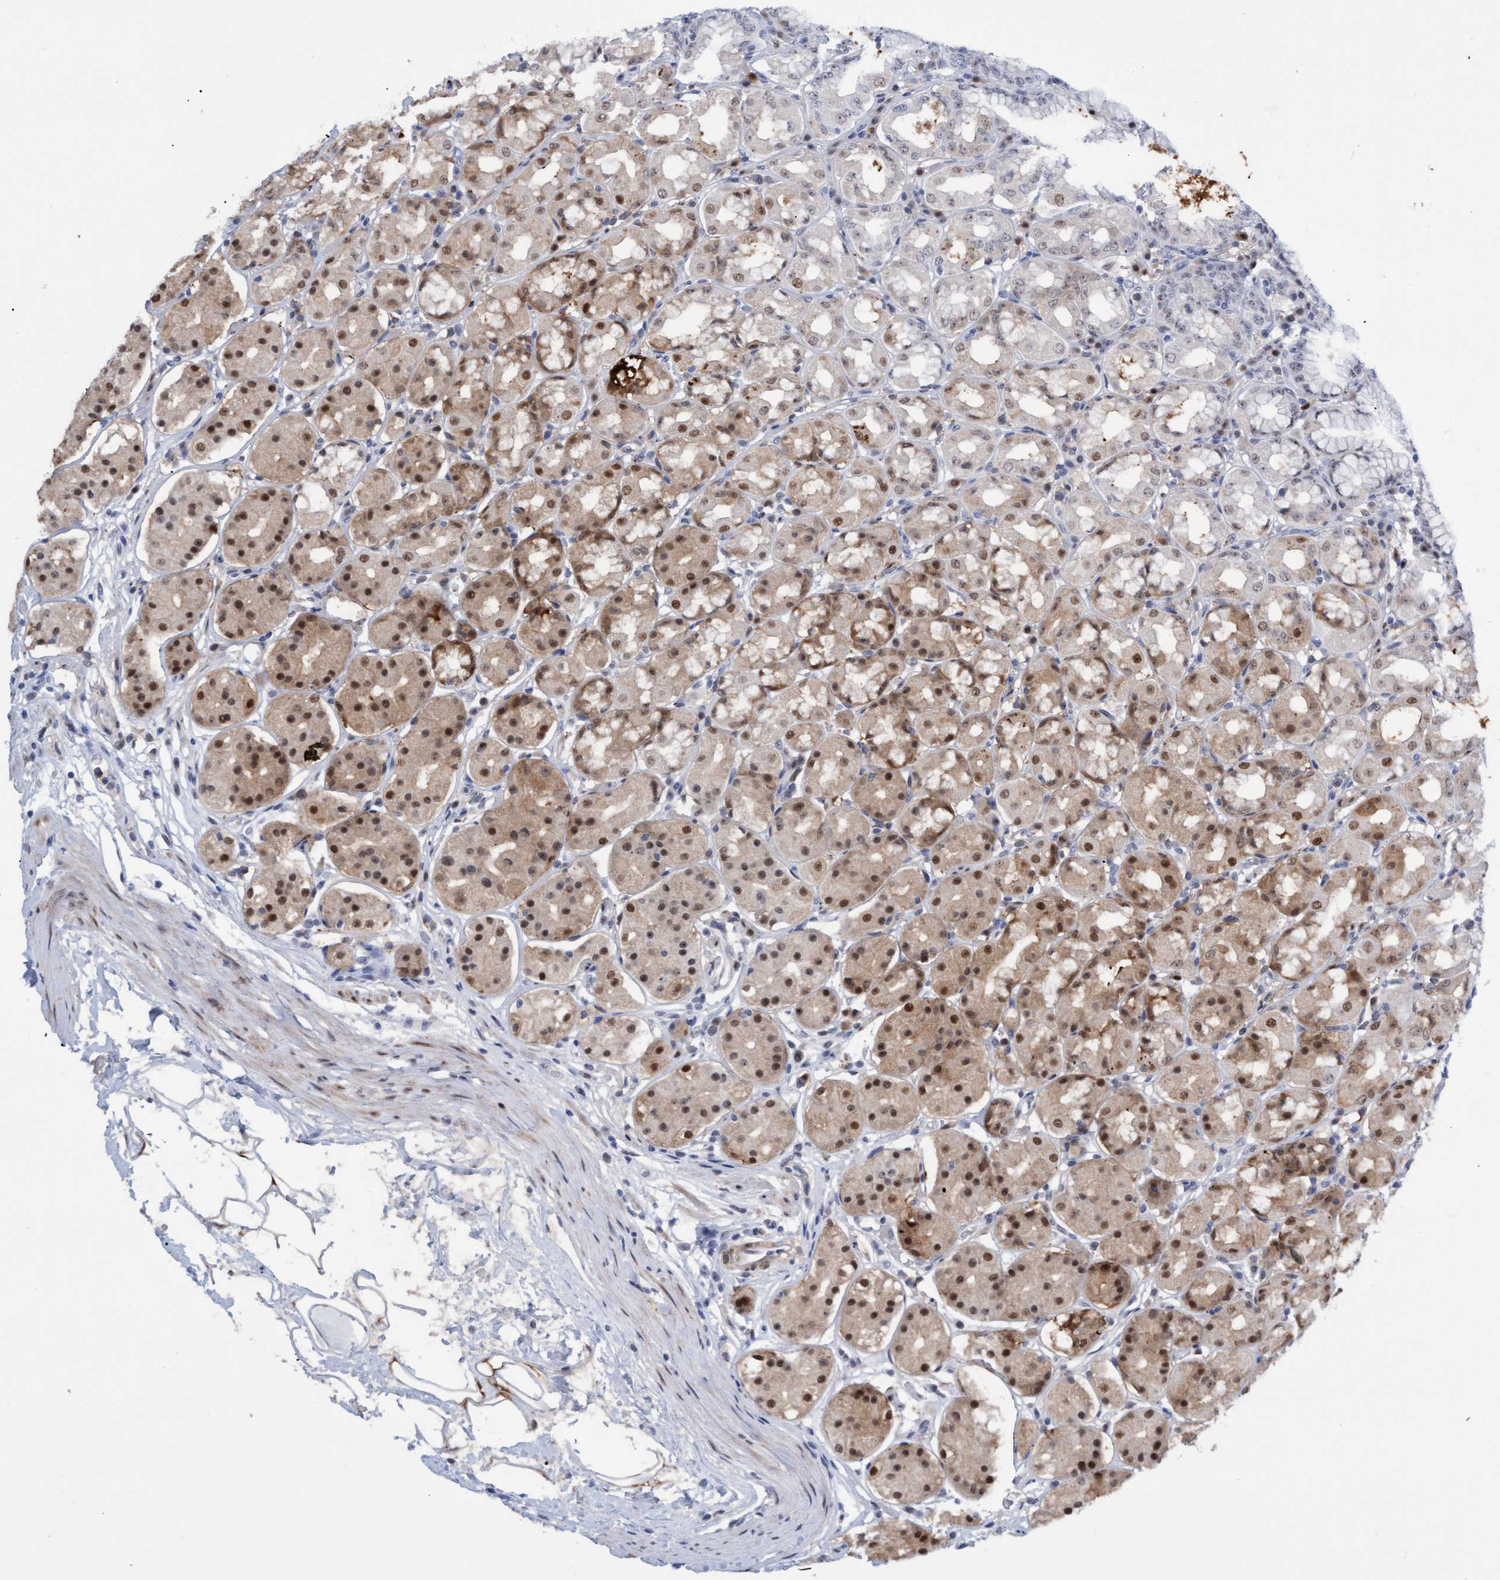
{"staining": {"intensity": "moderate", "quantity": "25%-75%", "location": "cytoplasmic/membranous,nuclear"}, "tissue": "stomach", "cell_type": "Glandular cells", "image_type": "normal", "snomed": [{"axis": "morphology", "description": "Normal tissue, NOS"}, {"axis": "topography", "description": "Stomach"}, {"axis": "topography", "description": "Stomach, lower"}], "caption": "Protein staining of unremarkable stomach exhibits moderate cytoplasmic/membranous,nuclear expression in about 25%-75% of glandular cells.", "gene": "PINX1", "patient": {"sex": "female", "age": 56}}